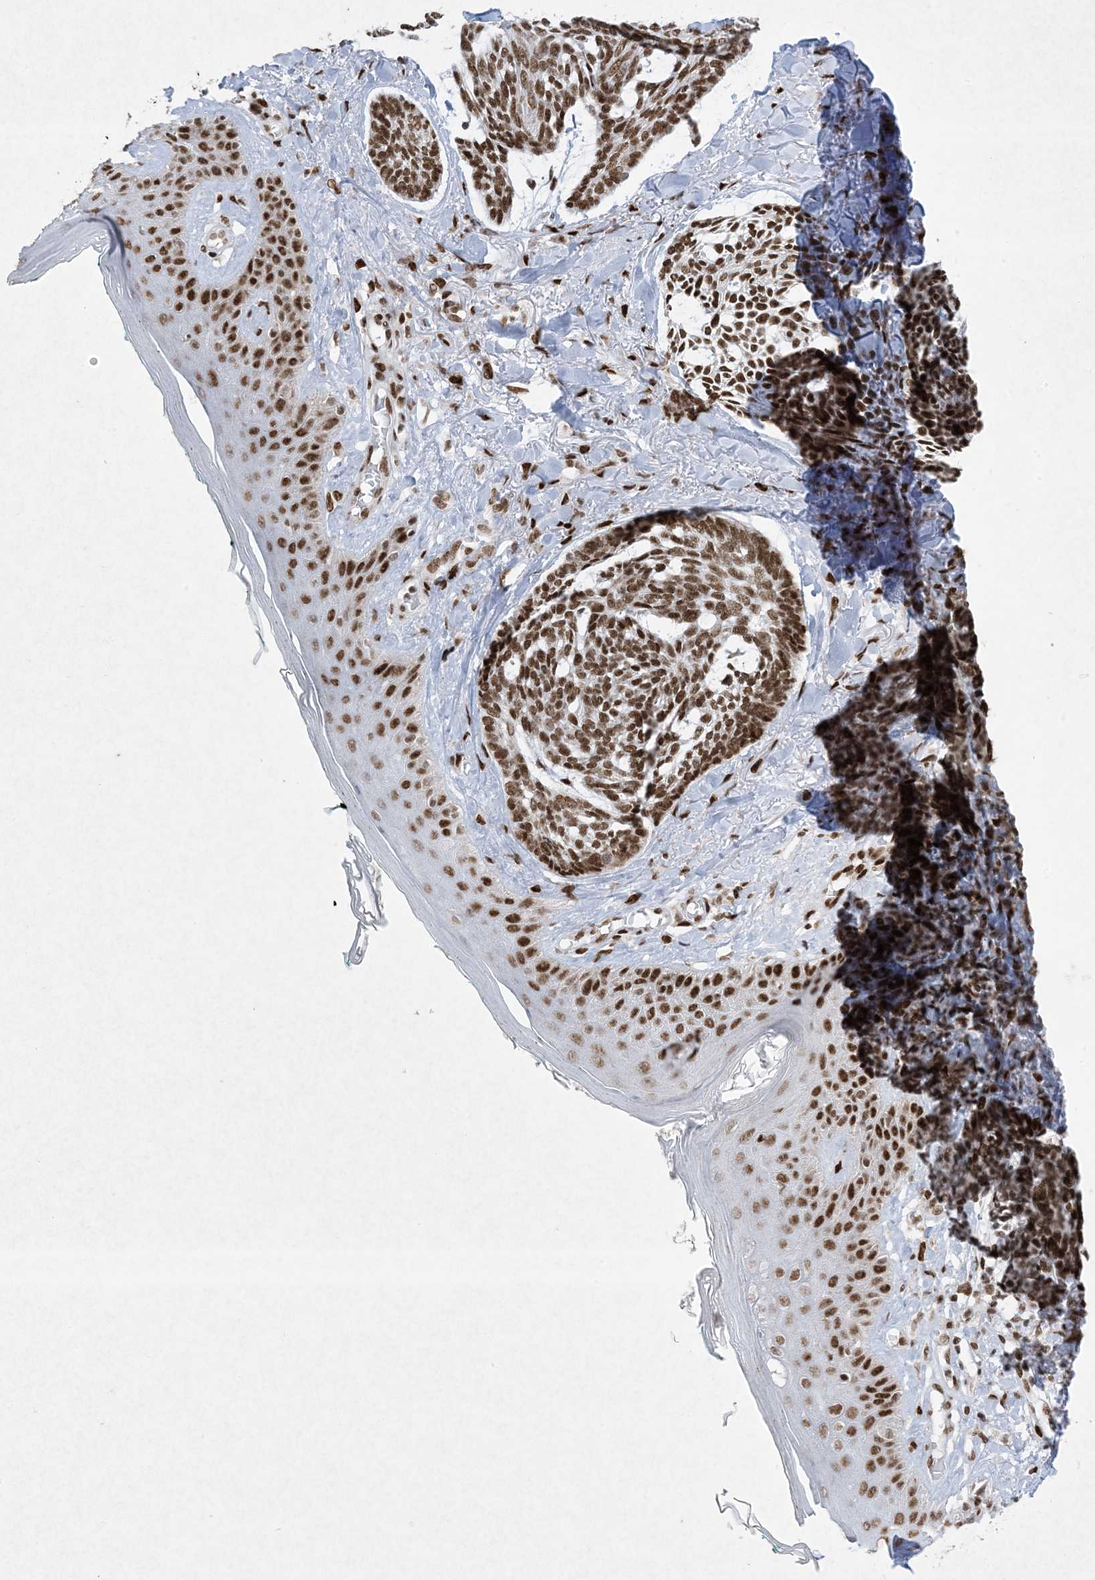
{"staining": {"intensity": "strong", "quantity": ">75%", "location": "nuclear"}, "tissue": "skin cancer", "cell_type": "Tumor cells", "image_type": "cancer", "snomed": [{"axis": "morphology", "description": "Basal cell carcinoma"}, {"axis": "topography", "description": "Skin"}], "caption": "This micrograph demonstrates IHC staining of human skin basal cell carcinoma, with high strong nuclear expression in about >75% of tumor cells.", "gene": "PKNOX2", "patient": {"sex": "male", "age": 43}}